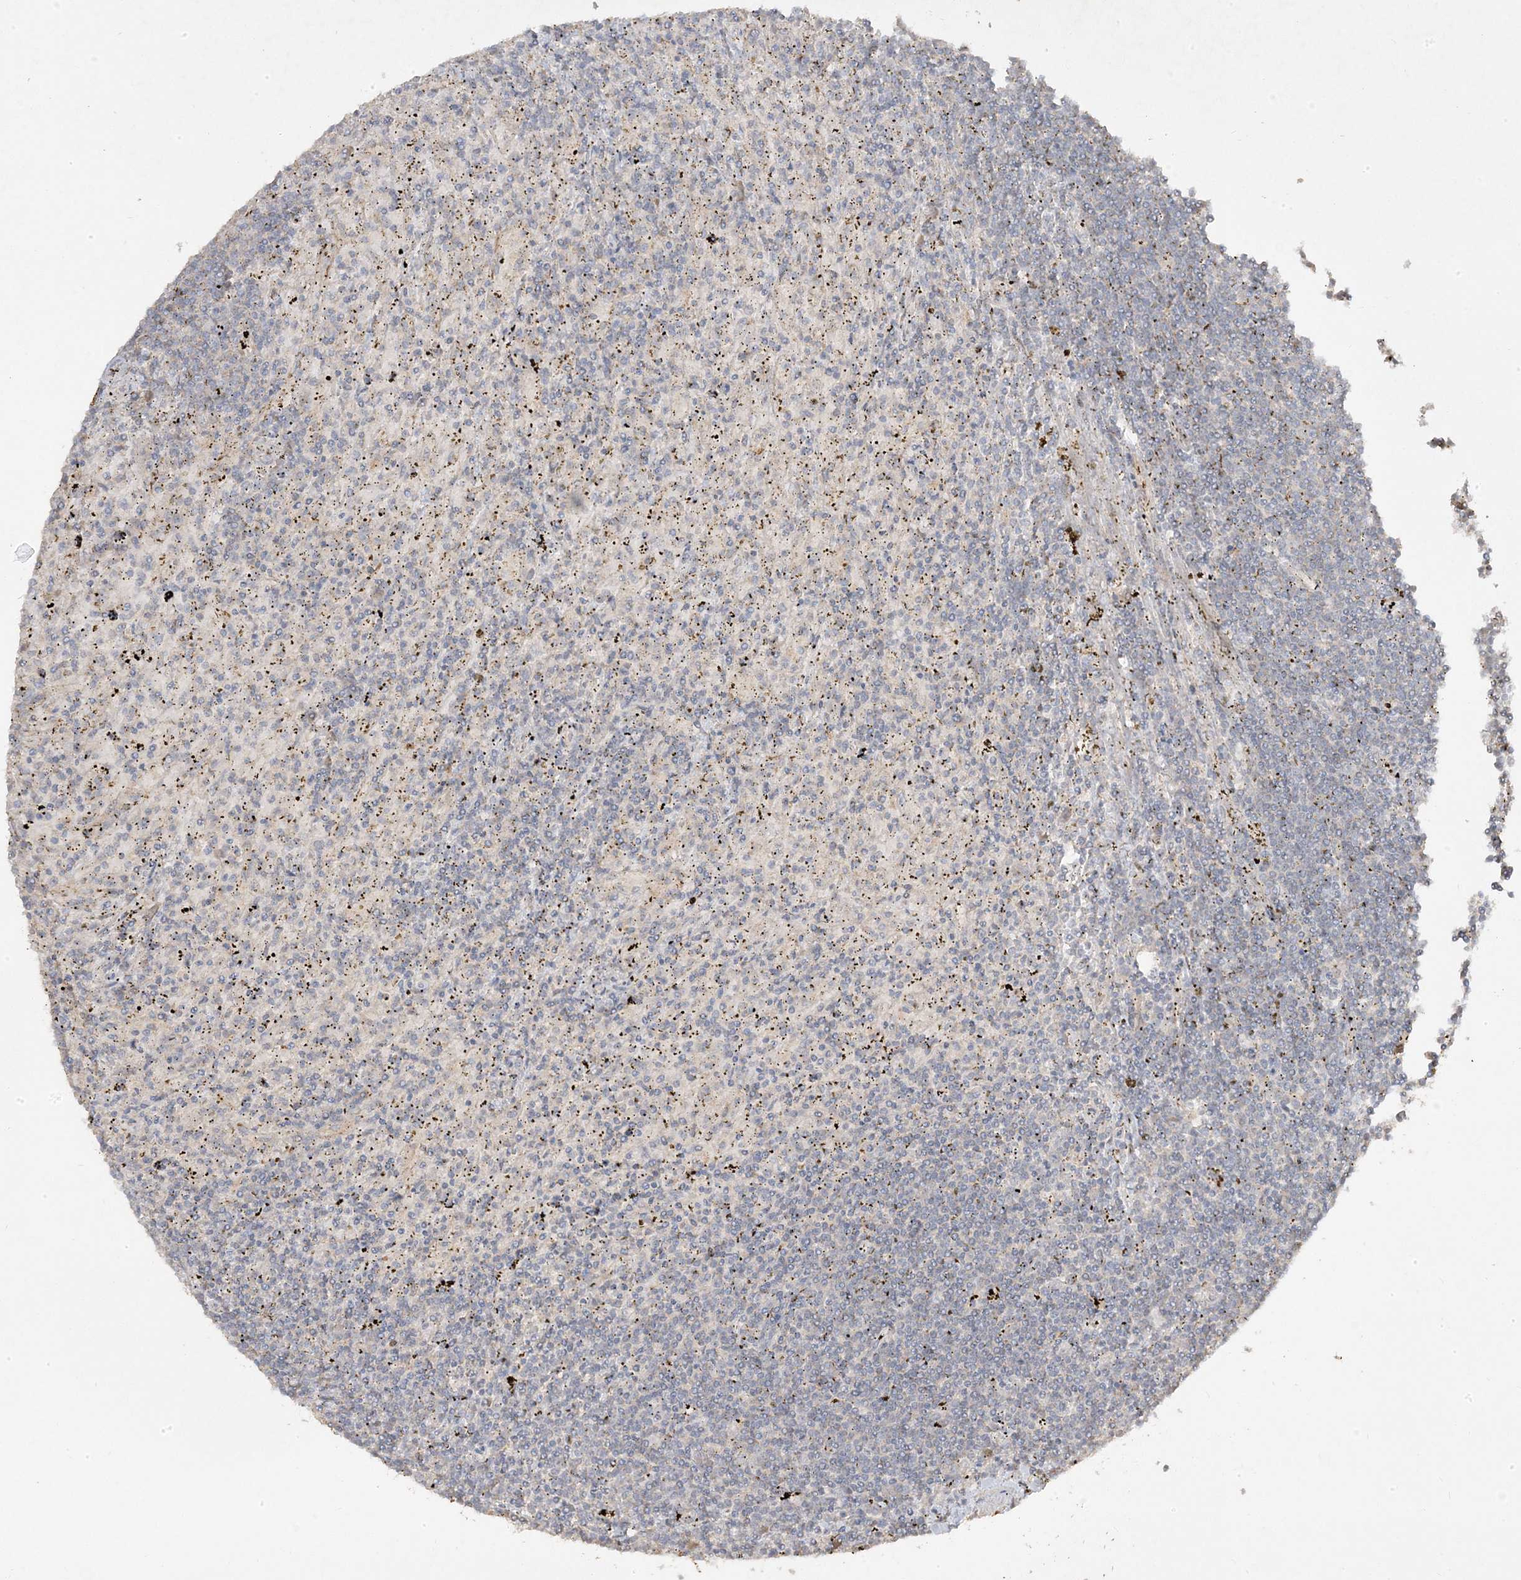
{"staining": {"intensity": "negative", "quantity": "none", "location": "none"}, "tissue": "lymphoma", "cell_type": "Tumor cells", "image_type": "cancer", "snomed": [{"axis": "morphology", "description": "Malignant lymphoma, non-Hodgkin's type, Low grade"}, {"axis": "topography", "description": "Spleen"}], "caption": "Immunohistochemistry (IHC) photomicrograph of neoplastic tissue: lymphoma stained with DAB demonstrates no significant protein positivity in tumor cells.", "gene": "RGL4", "patient": {"sex": "male", "age": 76}}